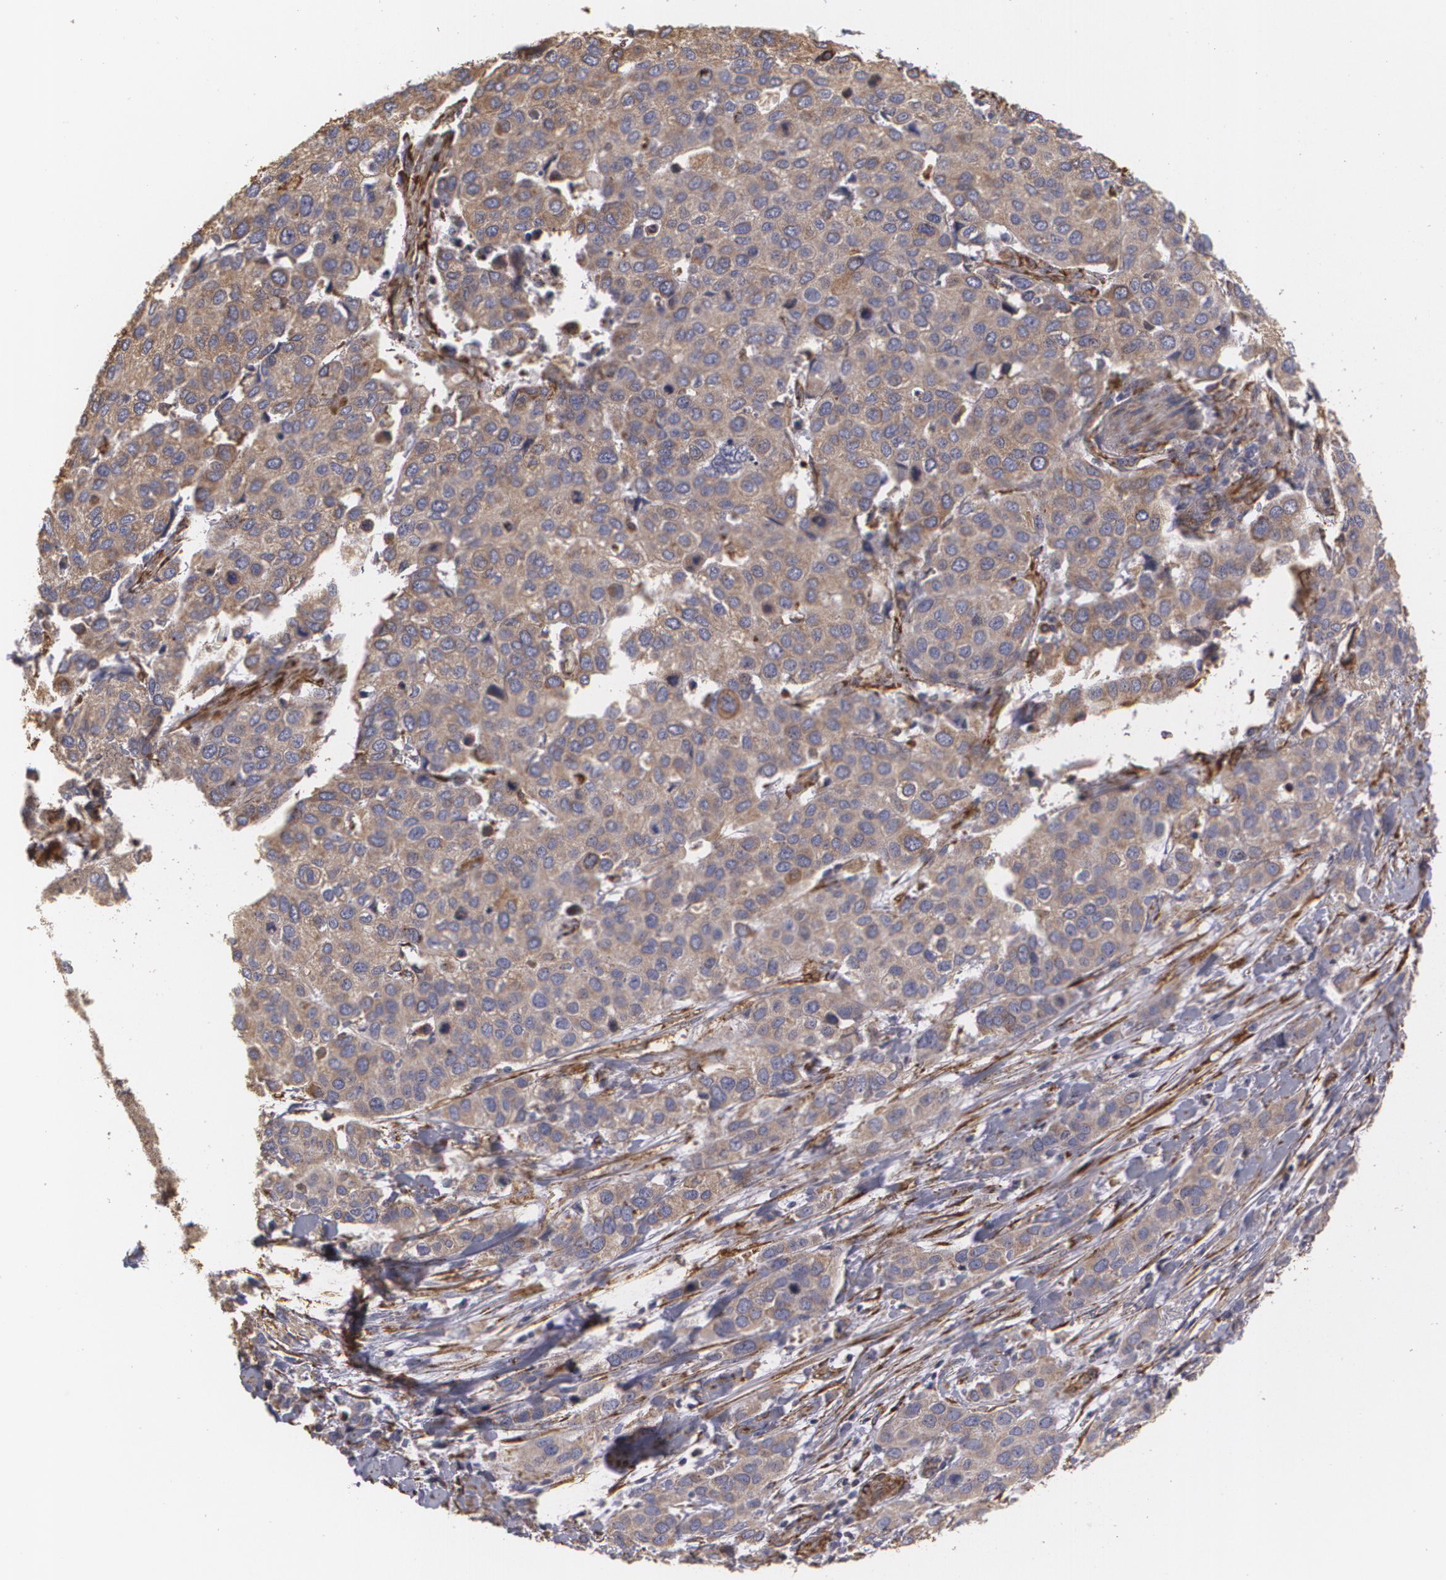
{"staining": {"intensity": "weak", "quantity": ">75%", "location": "nuclear"}, "tissue": "cervical cancer", "cell_type": "Tumor cells", "image_type": "cancer", "snomed": [{"axis": "morphology", "description": "Squamous cell carcinoma, NOS"}, {"axis": "topography", "description": "Cervix"}], "caption": "Cervical cancer (squamous cell carcinoma) was stained to show a protein in brown. There is low levels of weak nuclear expression in approximately >75% of tumor cells. The protein of interest is stained brown, and the nuclei are stained in blue (DAB IHC with brightfield microscopy, high magnification).", "gene": "CYB5R3", "patient": {"sex": "female", "age": 54}}